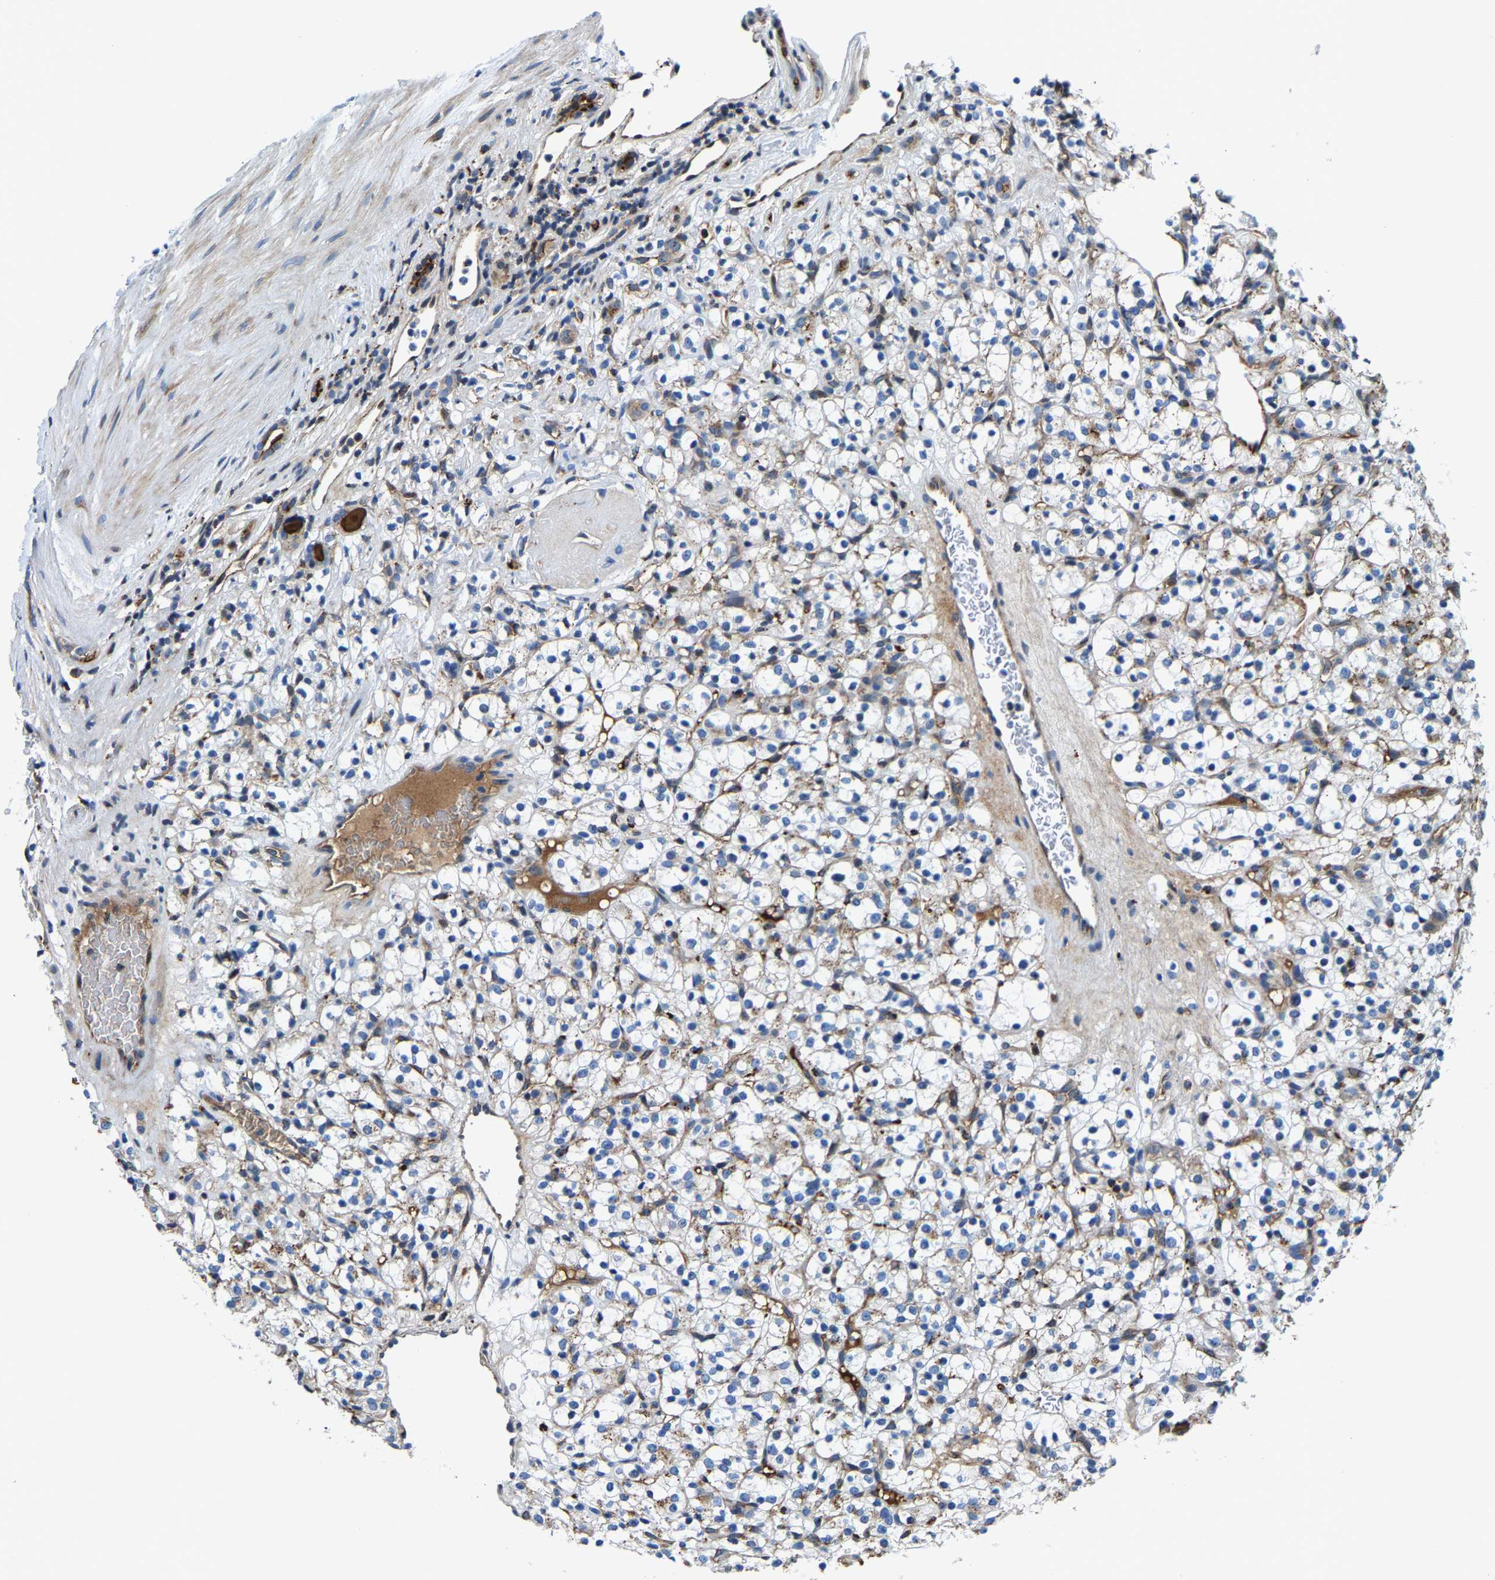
{"staining": {"intensity": "negative", "quantity": "none", "location": "none"}, "tissue": "renal cancer", "cell_type": "Tumor cells", "image_type": "cancer", "snomed": [{"axis": "morphology", "description": "Normal tissue, NOS"}, {"axis": "morphology", "description": "Adenocarcinoma, NOS"}, {"axis": "topography", "description": "Kidney"}], "caption": "High power microscopy histopathology image of an IHC image of renal cancer, revealing no significant expression in tumor cells.", "gene": "DPP7", "patient": {"sex": "female", "age": 72}}